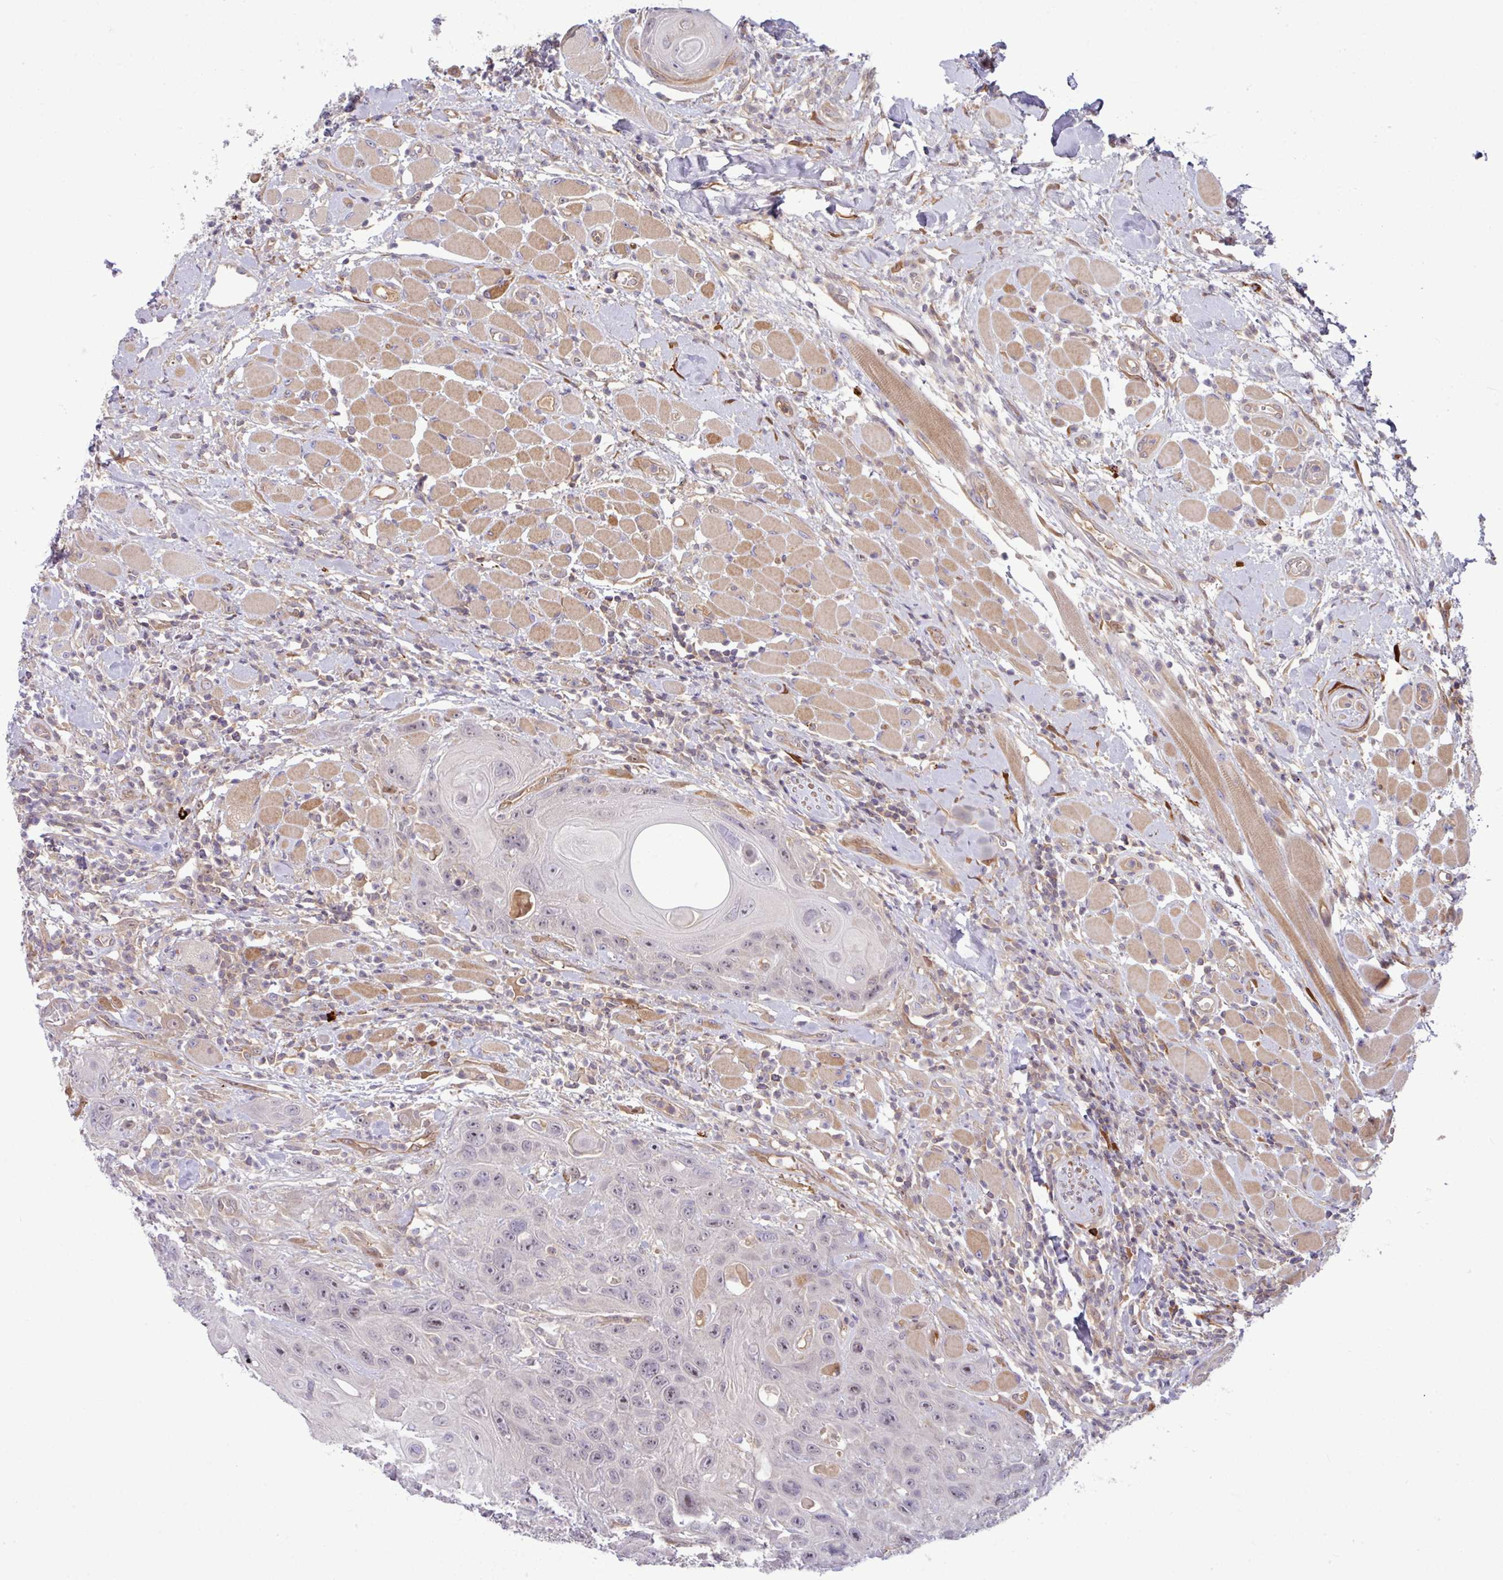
{"staining": {"intensity": "negative", "quantity": "none", "location": "none"}, "tissue": "head and neck cancer", "cell_type": "Tumor cells", "image_type": "cancer", "snomed": [{"axis": "morphology", "description": "Squamous cell carcinoma, NOS"}, {"axis": "topography", "description": "Head-Neck"}], "caption": "The immunohistochemistry image has no significant positivity in tumor cells of head and neck cancer (squamous cell carcinoma) tissue.", "gene": "B4GALNT4", "patient": {"sex": "female", "age": 59}}